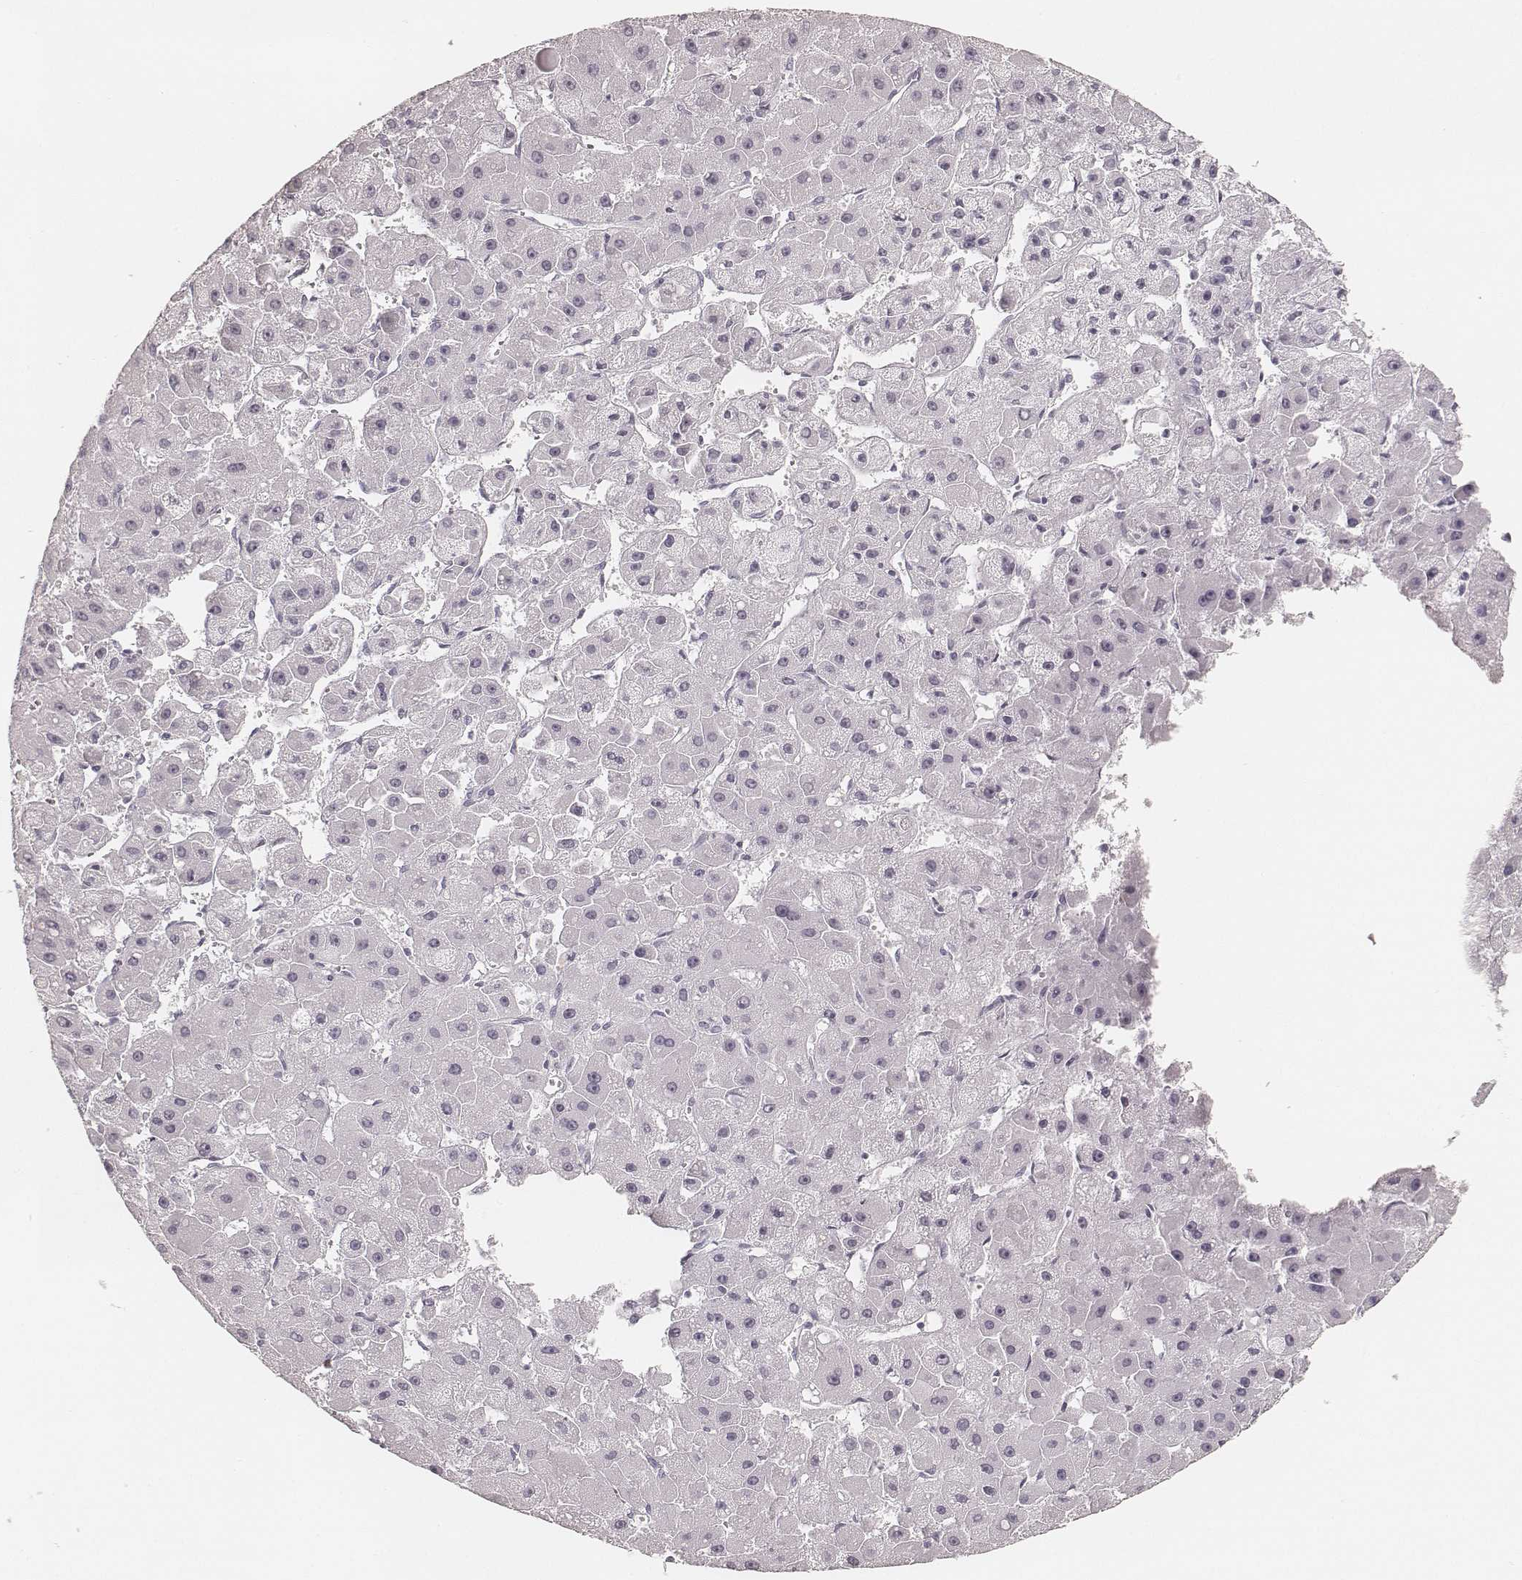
{"staining": {"intensity": "negative", "quantity": "none", "location": "none"}, "tissue": "liver cancer", "cell_type": "Tumor cells", "image_type": "cancer", "snomed": [{"axis": "morphology", "description": "Carcinoma, Hepatocellular, NOS"}, {"axis": "topography", "description": "Liver"}], "caption": "Human hepatocellular carcinoma (liver) stained for a protein using IHC displays no positivity in tumor cells.", "gene": "KRT72", "patient": {"sex": "female", "age": 25}}